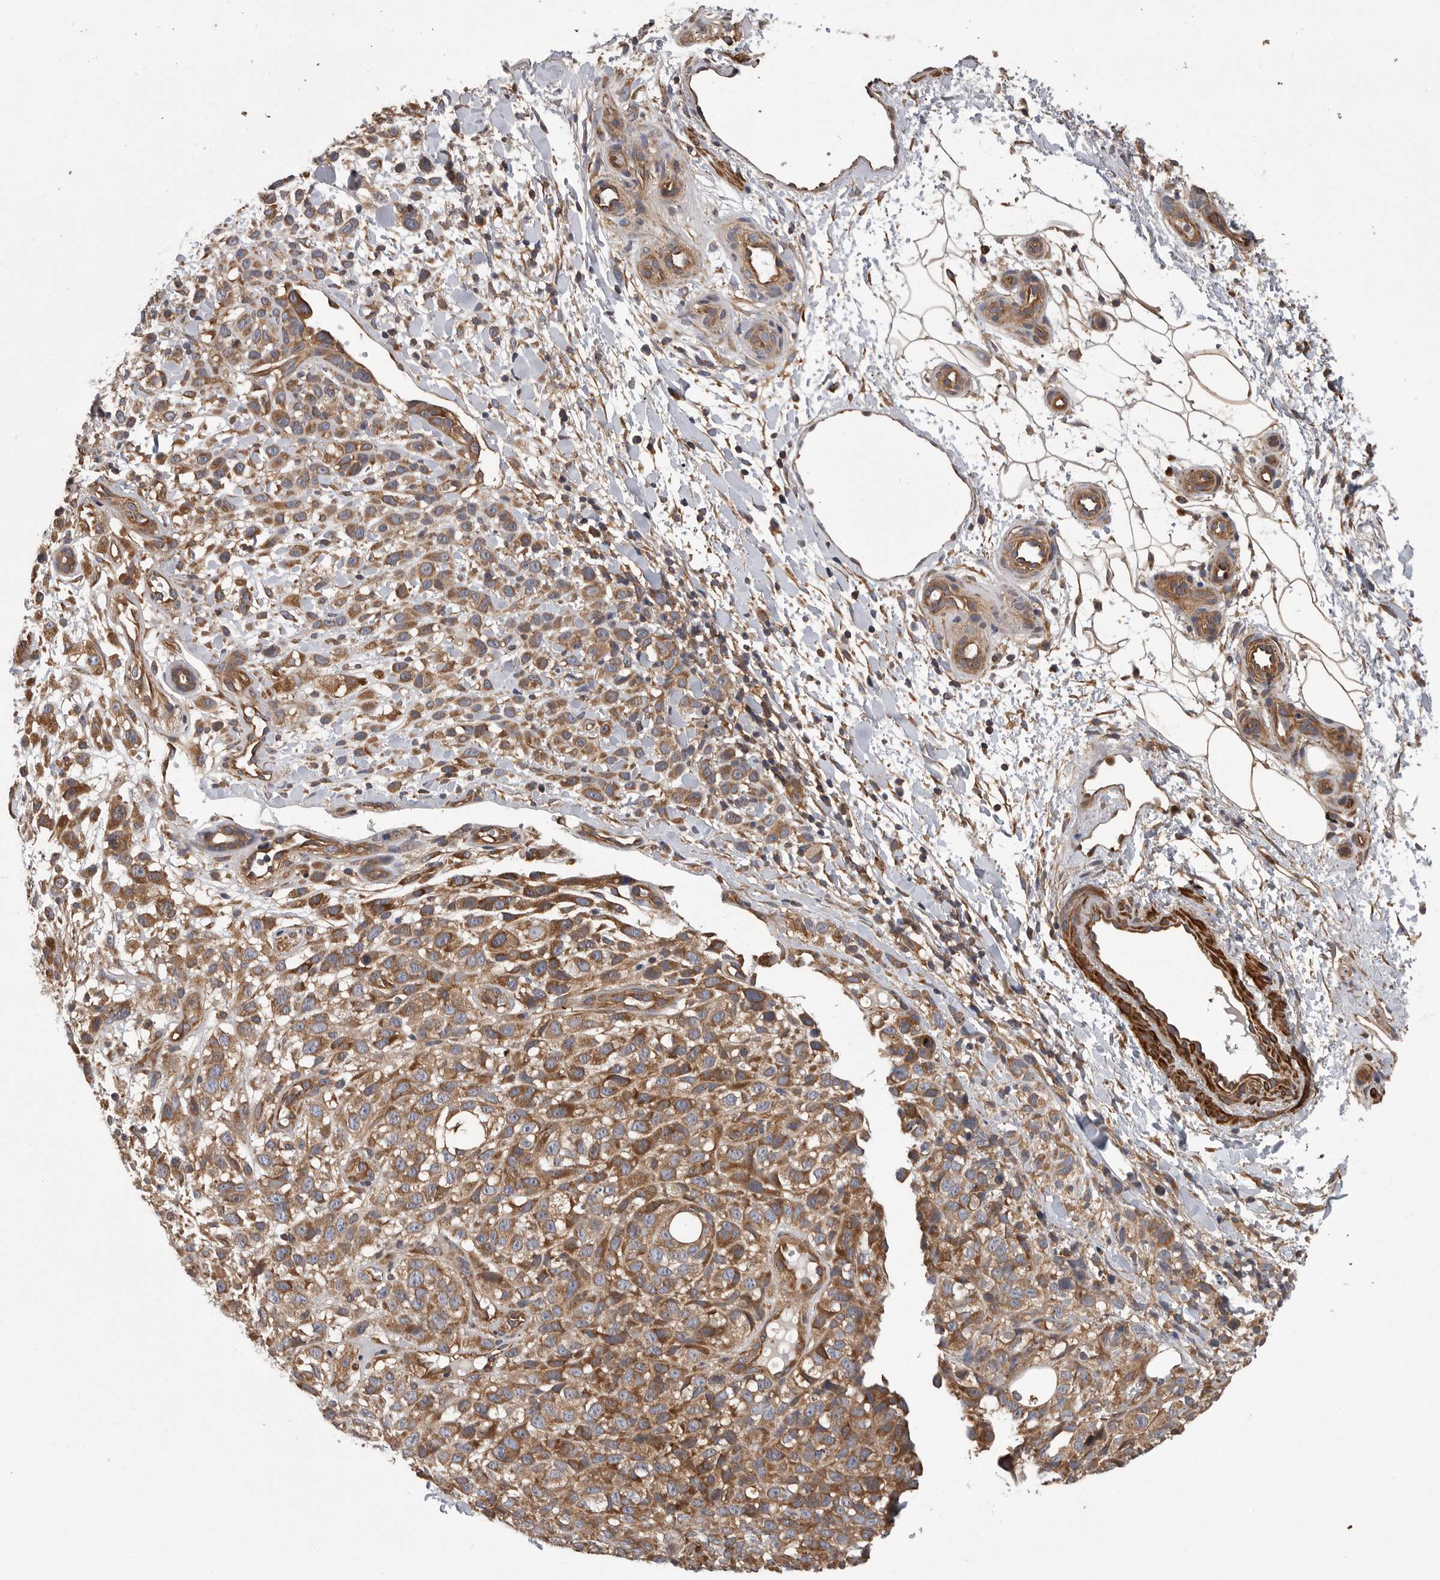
{"staining": {"intensity": "moderate", "quantity": ">75%", "location": "cytoplasmic/membranous"}, "tissue": "melanoma", "cell_type": "Tumor cells", "image_type": "cancer", "snomed": [{"axis": "morphology", "description": "Malignant melanoma, Metastatic site"}, {"axis": "topography", "description": "Skin"}], "caption": "Immunohistochemical staining of human malignant melanoma (metastatic site) shows medium levels of moderate cytoplasmic/membranous protein staining in about >75% of tumor cells. Using DAB (brown) and hematoxylin (blue) stains, captured at high magnification using brightfield microscopy.", "gene": "OXR1", "patient": {"sex": "female", "age": 72}}